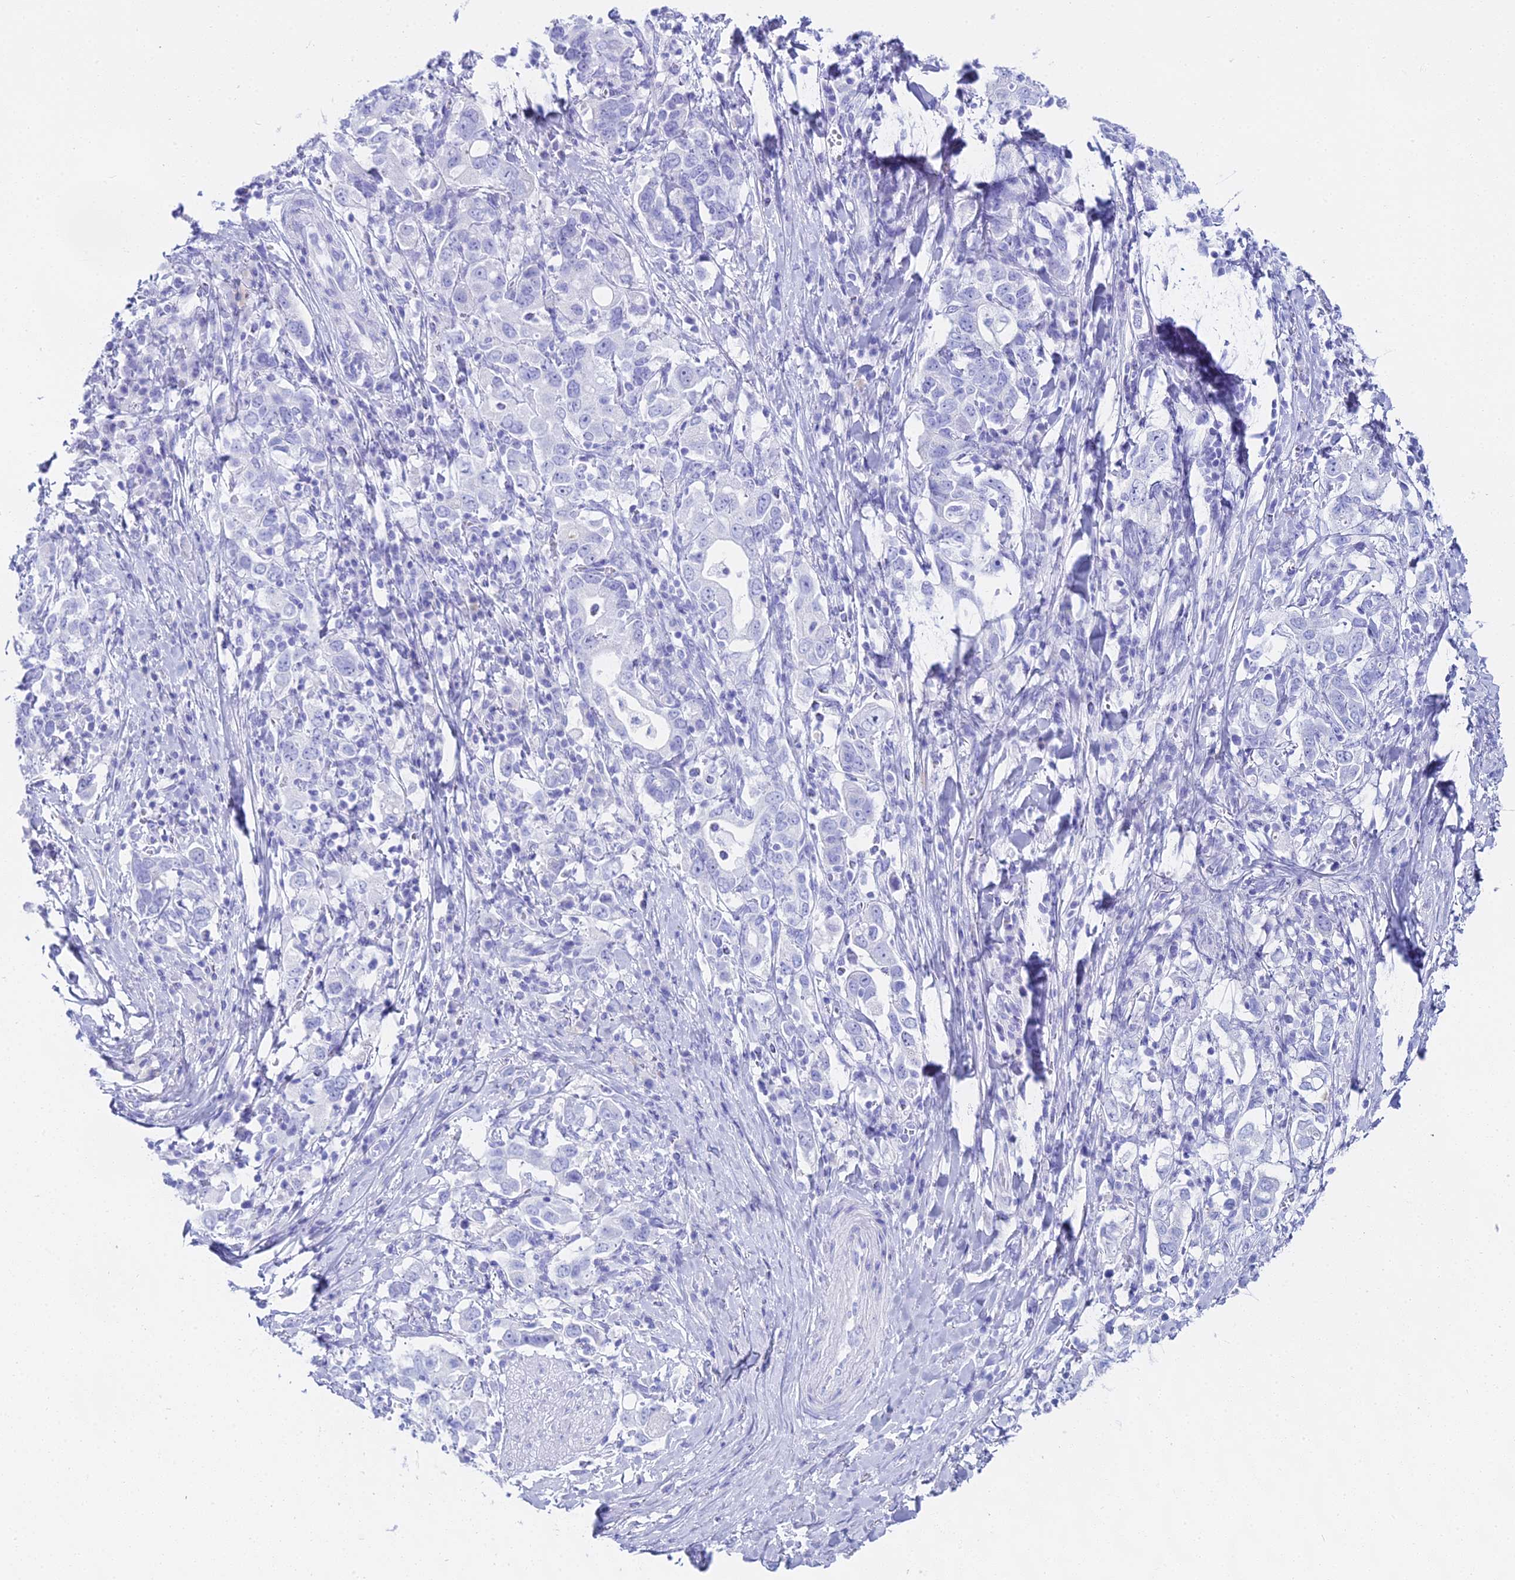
{"staining": {"intensity": "negative", "quantity": "none", "location": "none"}, "tissue": "stomach cancer", "cell_type": "Tumor cells", "image_type": "cancer", "snomed": [{"axis": "morphology", "description": "Adenocarcinoma, NOS"}, {"axis": "topography", "description": "Stomach, upper"}, {"axis": "topography", "description": "Stomach"}], "caption": "Tumor cells are negative for brown protein staining in stomach cancer (adenocarcinoma).", "gene": "CGB2", "patient": {"sex": "male", "age": 62}}